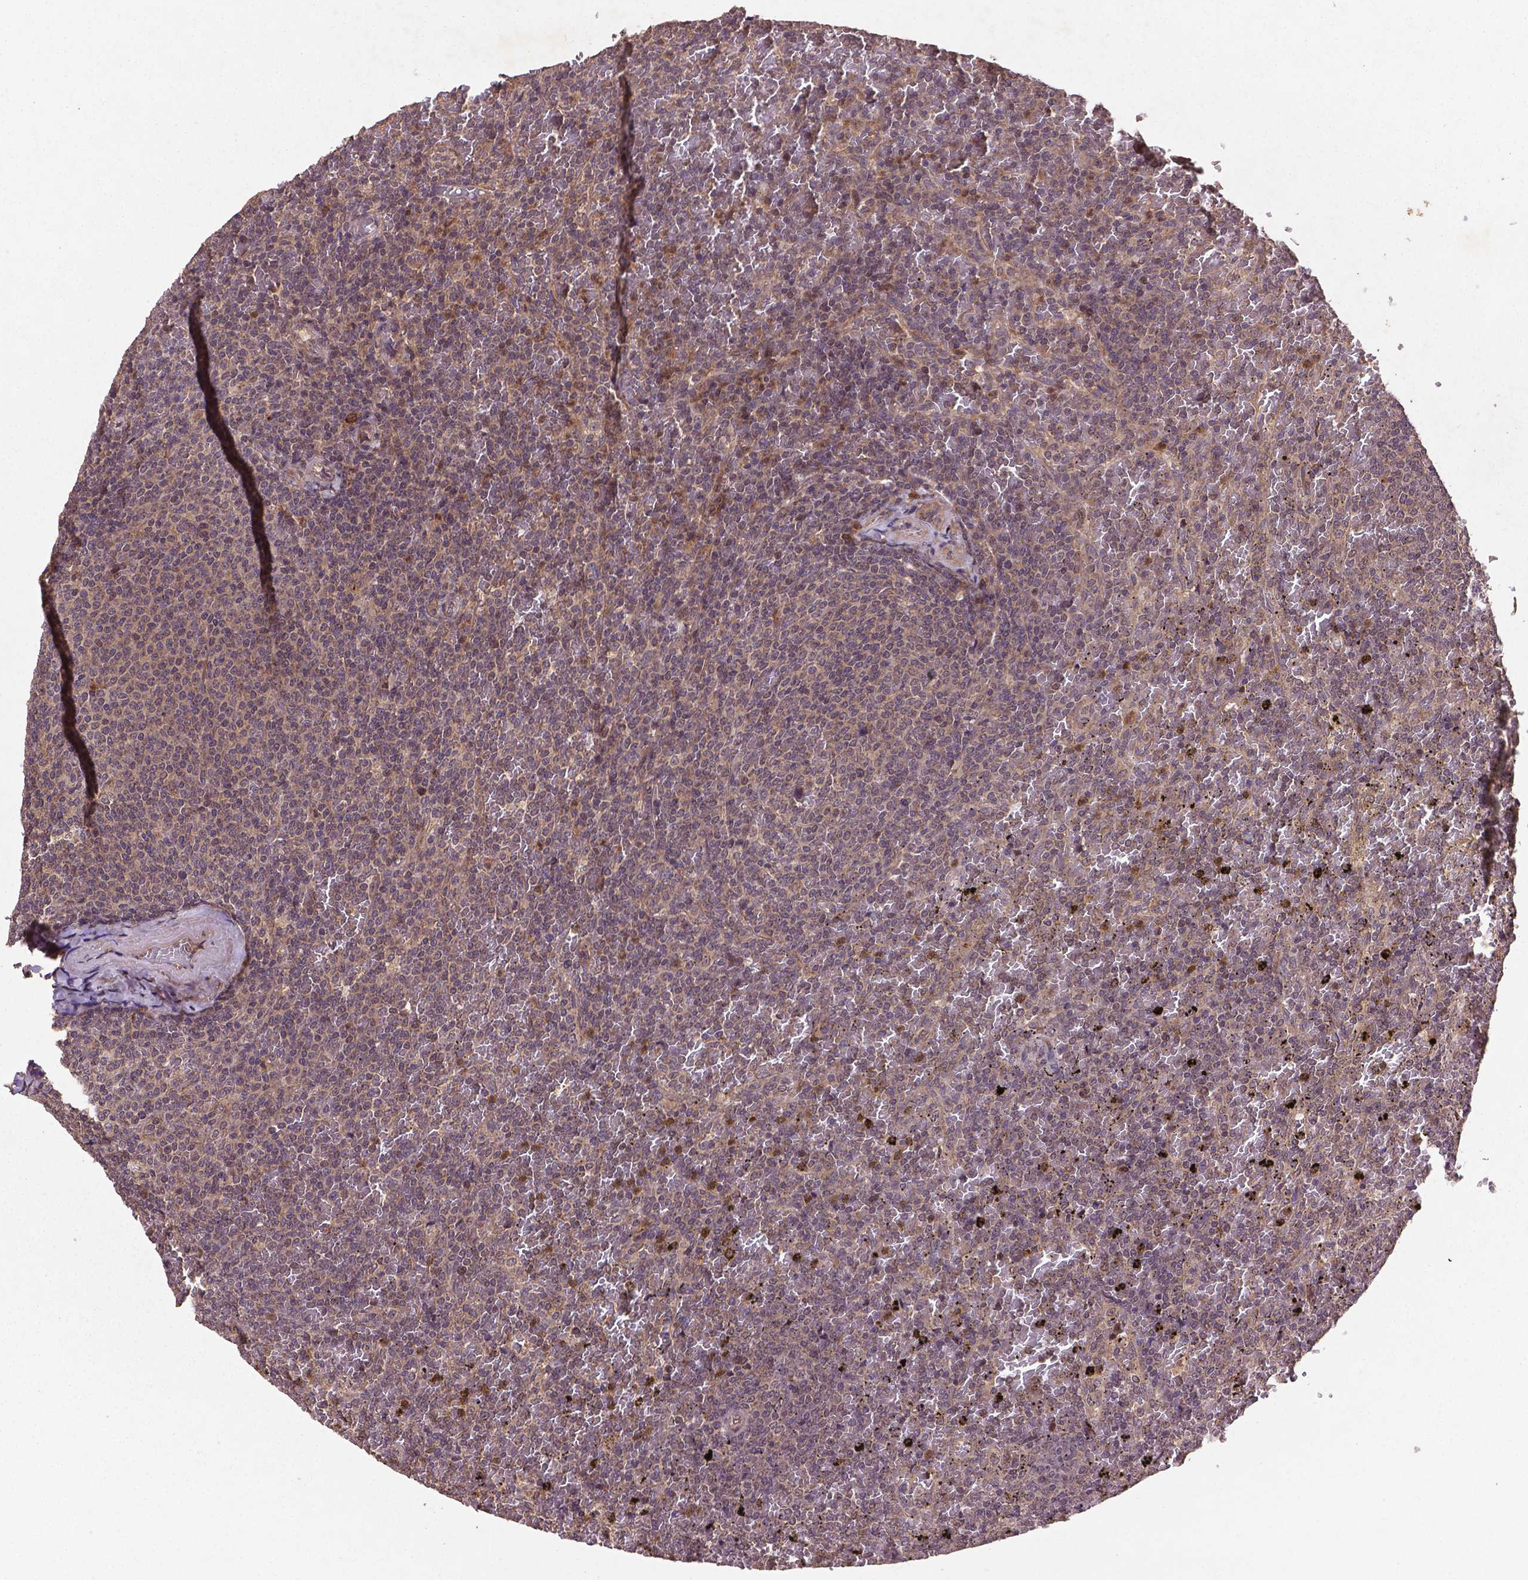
{"staining": {"intensity": "negative", "quantity": "none", "location": "none"}, "tissue": "lymphoma", "cell_type": "Tumor cells", "image_type": "cancer", "snomed": [{"axis": "morphology", "description": "Malignant lymphoma, non-Hodgkin's type, Low grade"}, {"axis": "topography", "description": "Spleen"}], "caption": "Low-grade malignant lymphoma, non-Hodgkin's type stained for a protein using IHC demonstrates no positivity tumor cells.", "gene": "NIPAL2", "patient": {"sex": "female", "age": 77}}